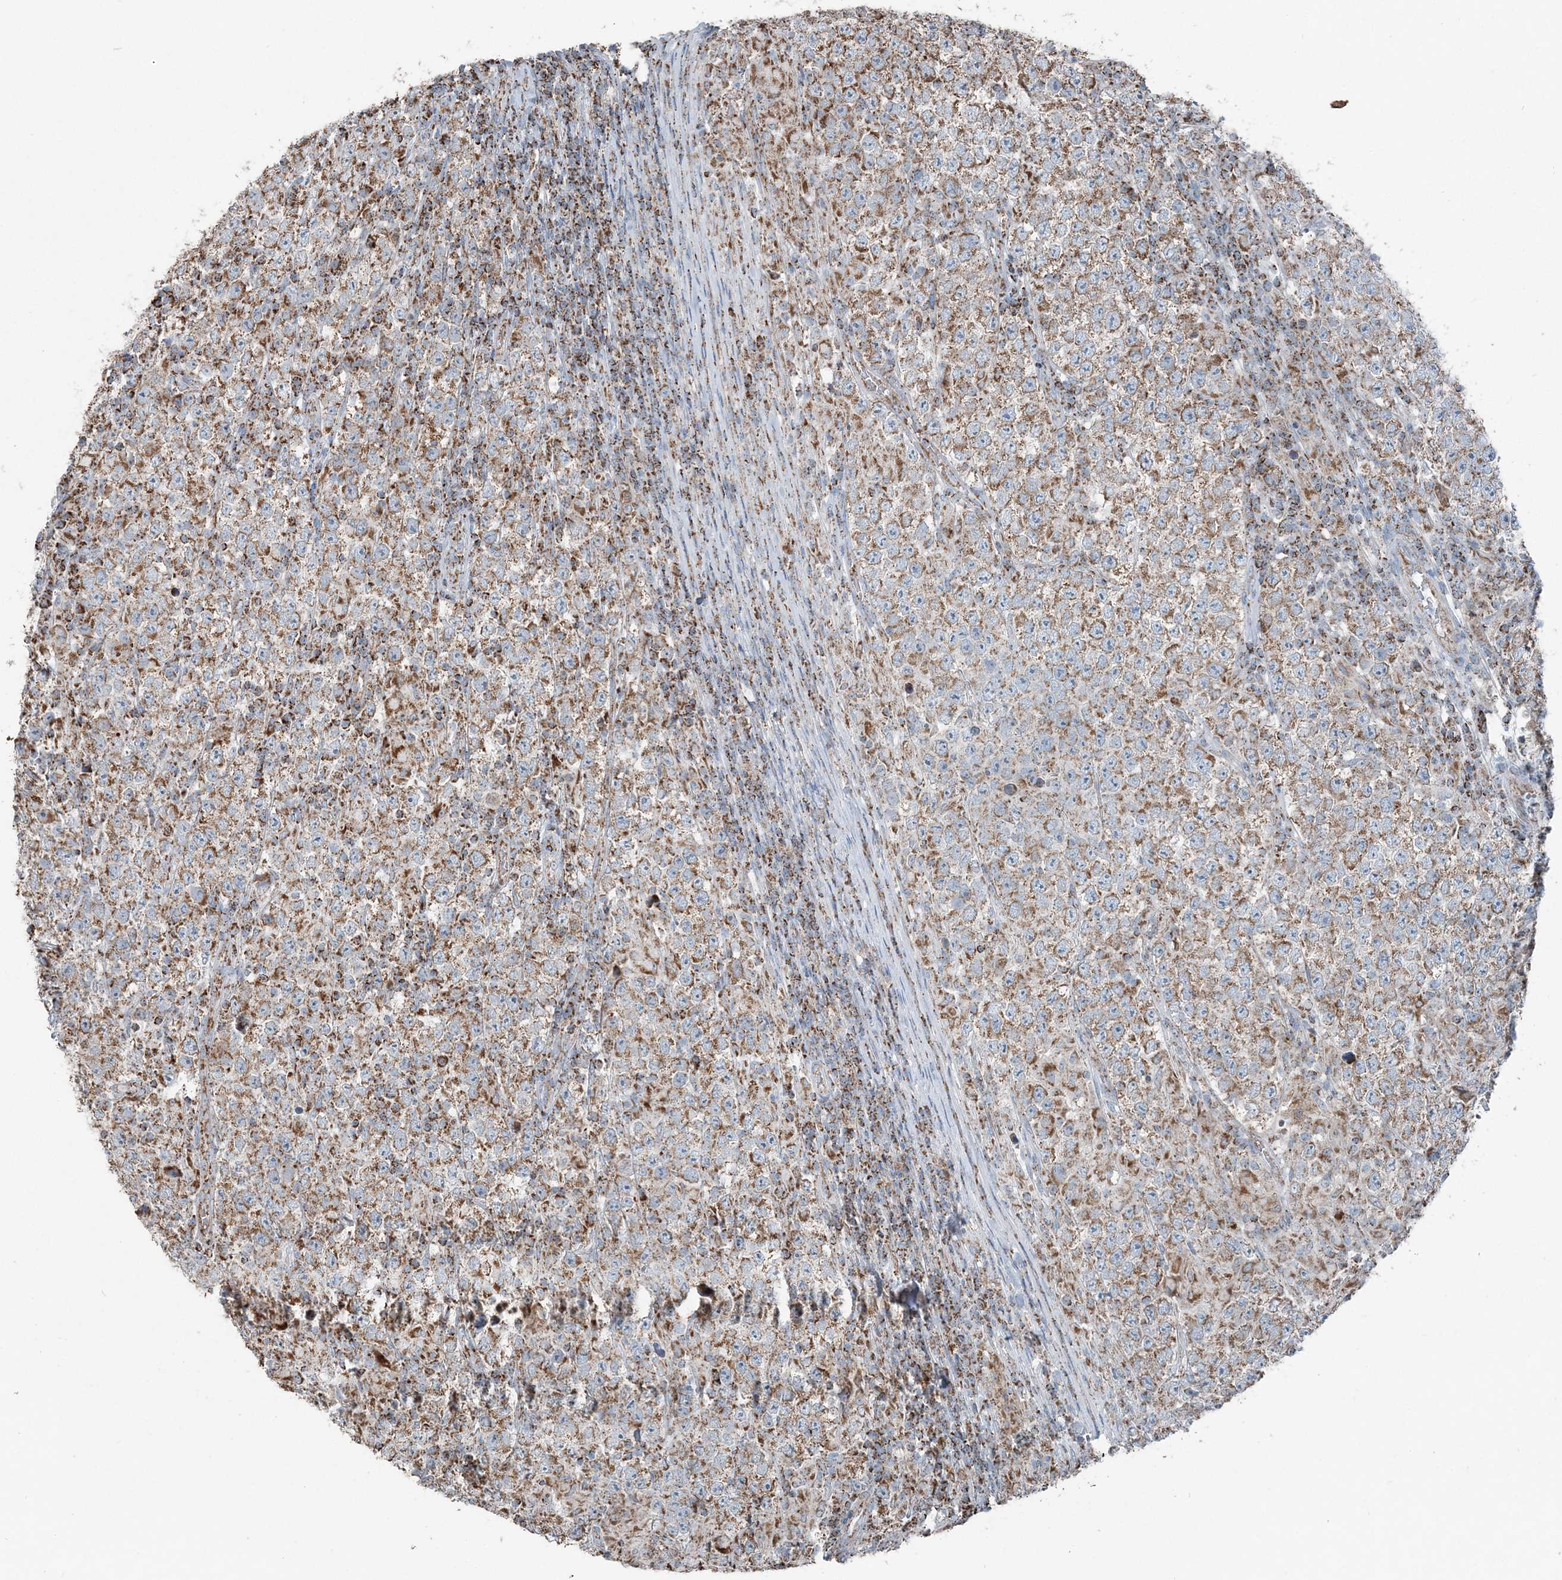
{"staining": {"intensity": "moderate", "quantity": ">75%", "location": "cytoplasmic/membranous"}, "tissue": "testis cancer", "cell_type": "Tumor cells", "image_type": "cancer", "snomed": [{"axis": "morphology", "description": "Normal tissue, NOS"}, {"axis": "morphology", "description": "Urothelial carcinoma, High grade"}, {"axis": "morphology", "description": "Seminoma, NOS"}, {"axis": "morphology", "description": "Carcinoma, Embryonal, NOS"}, {"axis": "topography", "description": "Urinary bladder"}, {"axis": "topography", "description": "Testis"}], "caption": "IHC histopathology image of embryonal carcinoma (testis) stained for a protein (brown), which demonstrates medium levels of moderate cytoplasmic/membranous expression in about >75% of tumor cells.", "gene": "SUCLG1", "patient": {"sex": "male", "age": 41}}